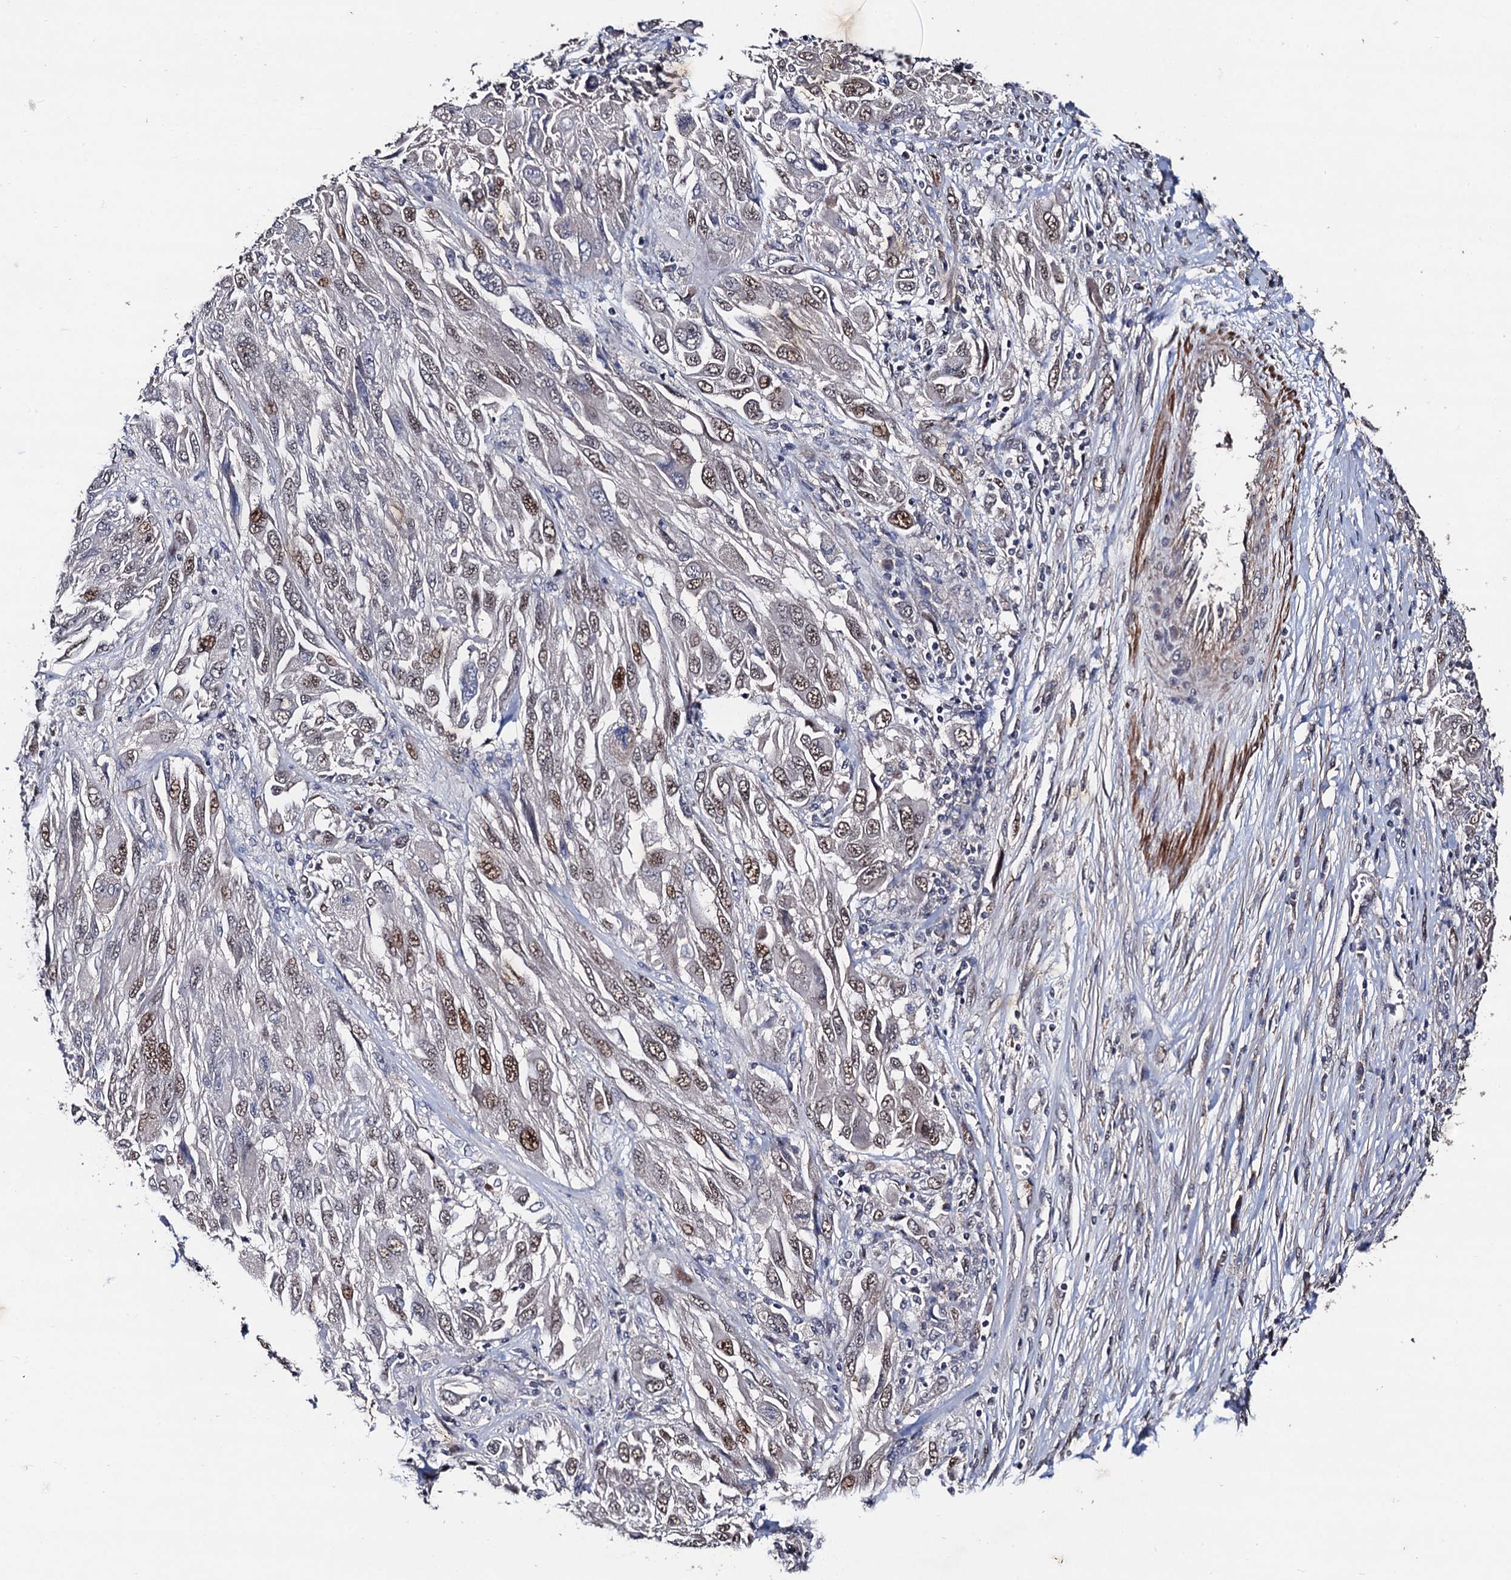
{"staining": {"intensity": "moderate", "quantity": "25%-75%", "location": "nuclear"}, "tissue": "melanoma", "cell_type": "Tumor cells", "image_type": "cancer", "snomed": [{"axis": "morphology", "description": "Malignant melanoma, NOS"}, {"axis": "topography", "description": "Skin"}], "caption": "Immunohistochemistry (IHC) (DAB (3,3'-diaminobenzidine)) staining of melanoma shows moderate nuclear protein staining in approximately 25%-75% of tumor cells.", "gene": "PPTC7", "patient": {"sex": "female", "age": 91}}